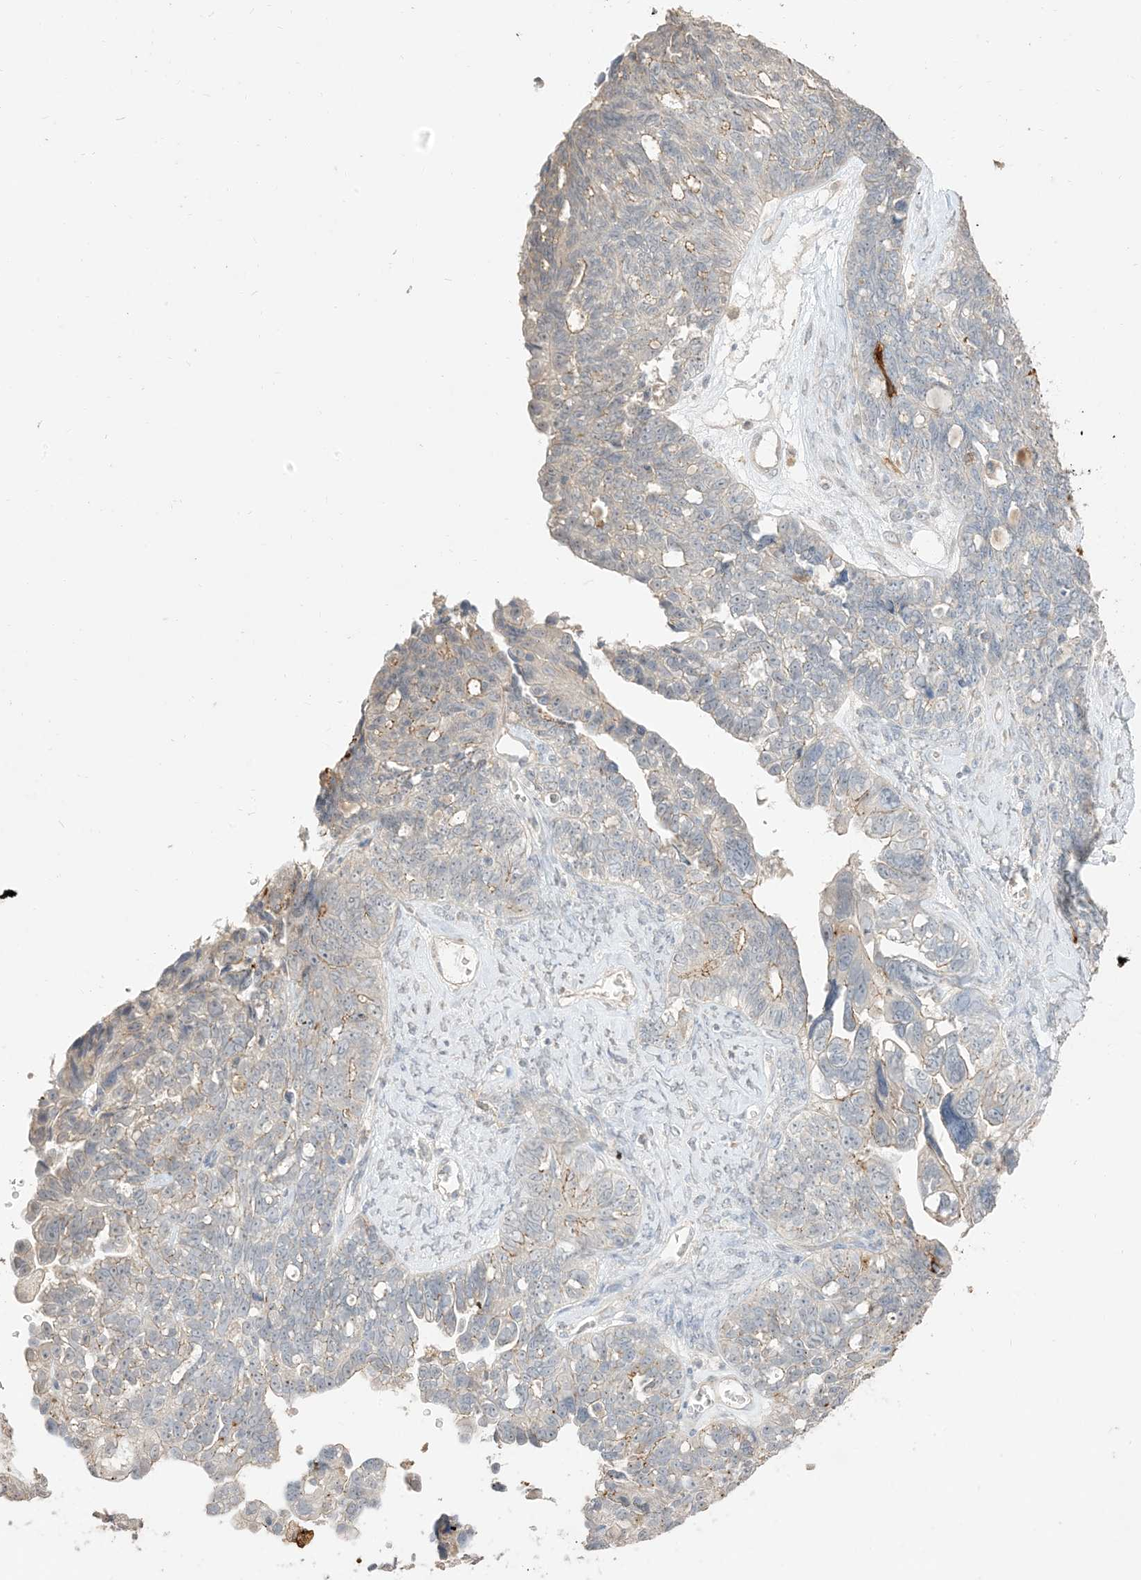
{"staining": {"intensity": "weak", "quantity": "<25%", "location": "cytoplasmic/membranous"}, "tissue": "ovarian cancer", "cell_type": "Tumor cells", "image_type": "cancer", "snomed": [{"axis": "morphology", "description": "Cystadenocarcinoma, serous, NOS"}, {"axis": "topography", "description": "Ovary"}], "caption": "High power microscopy photomicrograph of an immunohistochemistry (IHC) image of ovarian cancer, revealing no significant staining in tumor cells.", "gene": "RNF175", "patient": {"sex": "female", "age": 79}}